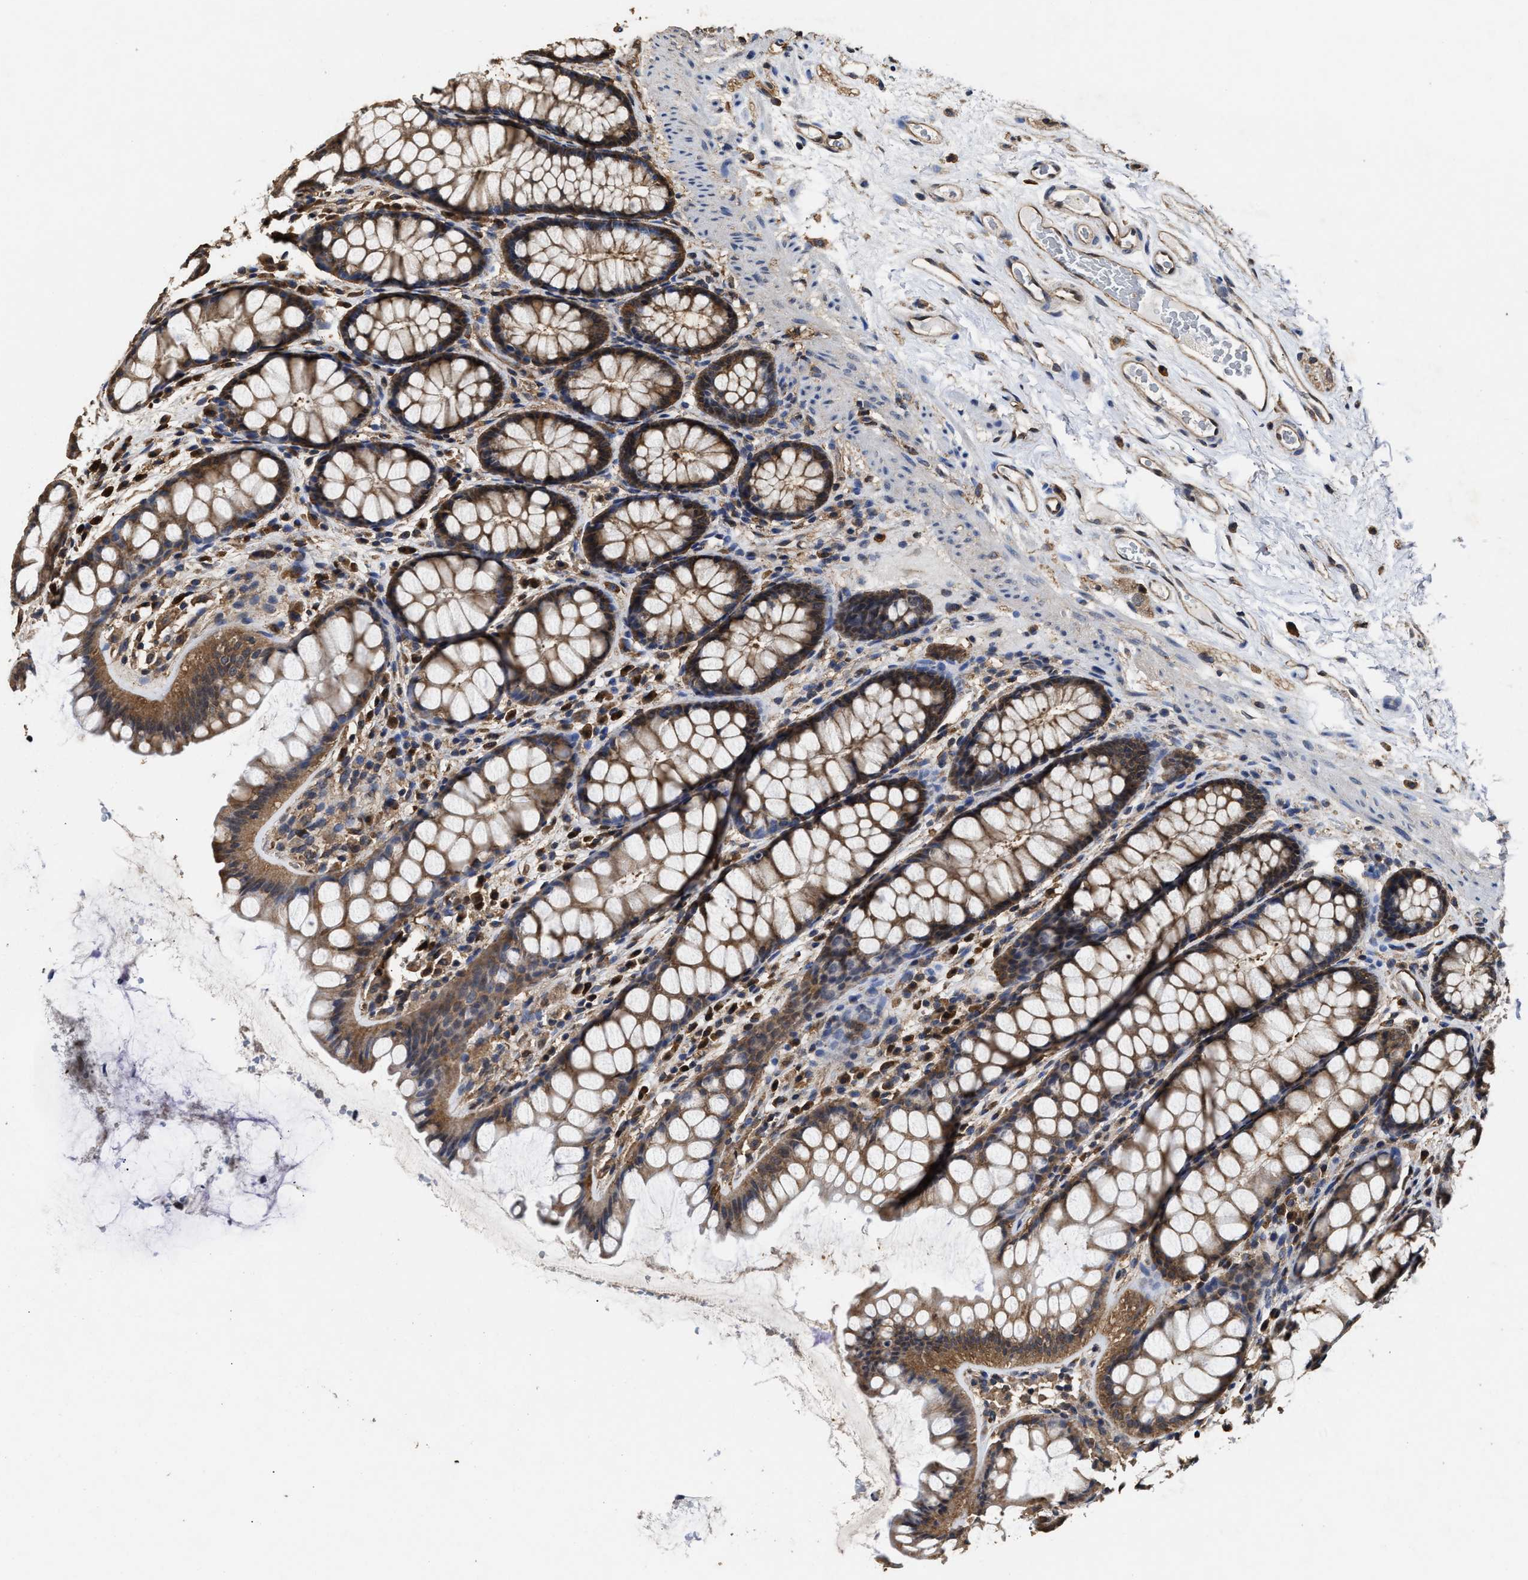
{"staining": {"intensity": "moderate", "quantity": ">75%", "location": "cytoplasmic/membranous"}, "tissue": "colon", "cell_type": "Endothelial cells", "image_type": "normal", "snomed": [{"axis": "morphology", "description": "Normal tissue, NOS"}, {"axis": "topography", "description": "Colon"}], "caption": "Endothelial cells exhibit moderate cytoplasmic/membranous positivity in approximately >75% of cells in unremarkable colon. (brown staining indicates protein expression, while blue staining denotes nuclei).", "gene": "YWHAE", "patient": {"sex": "female", "age": 55}}